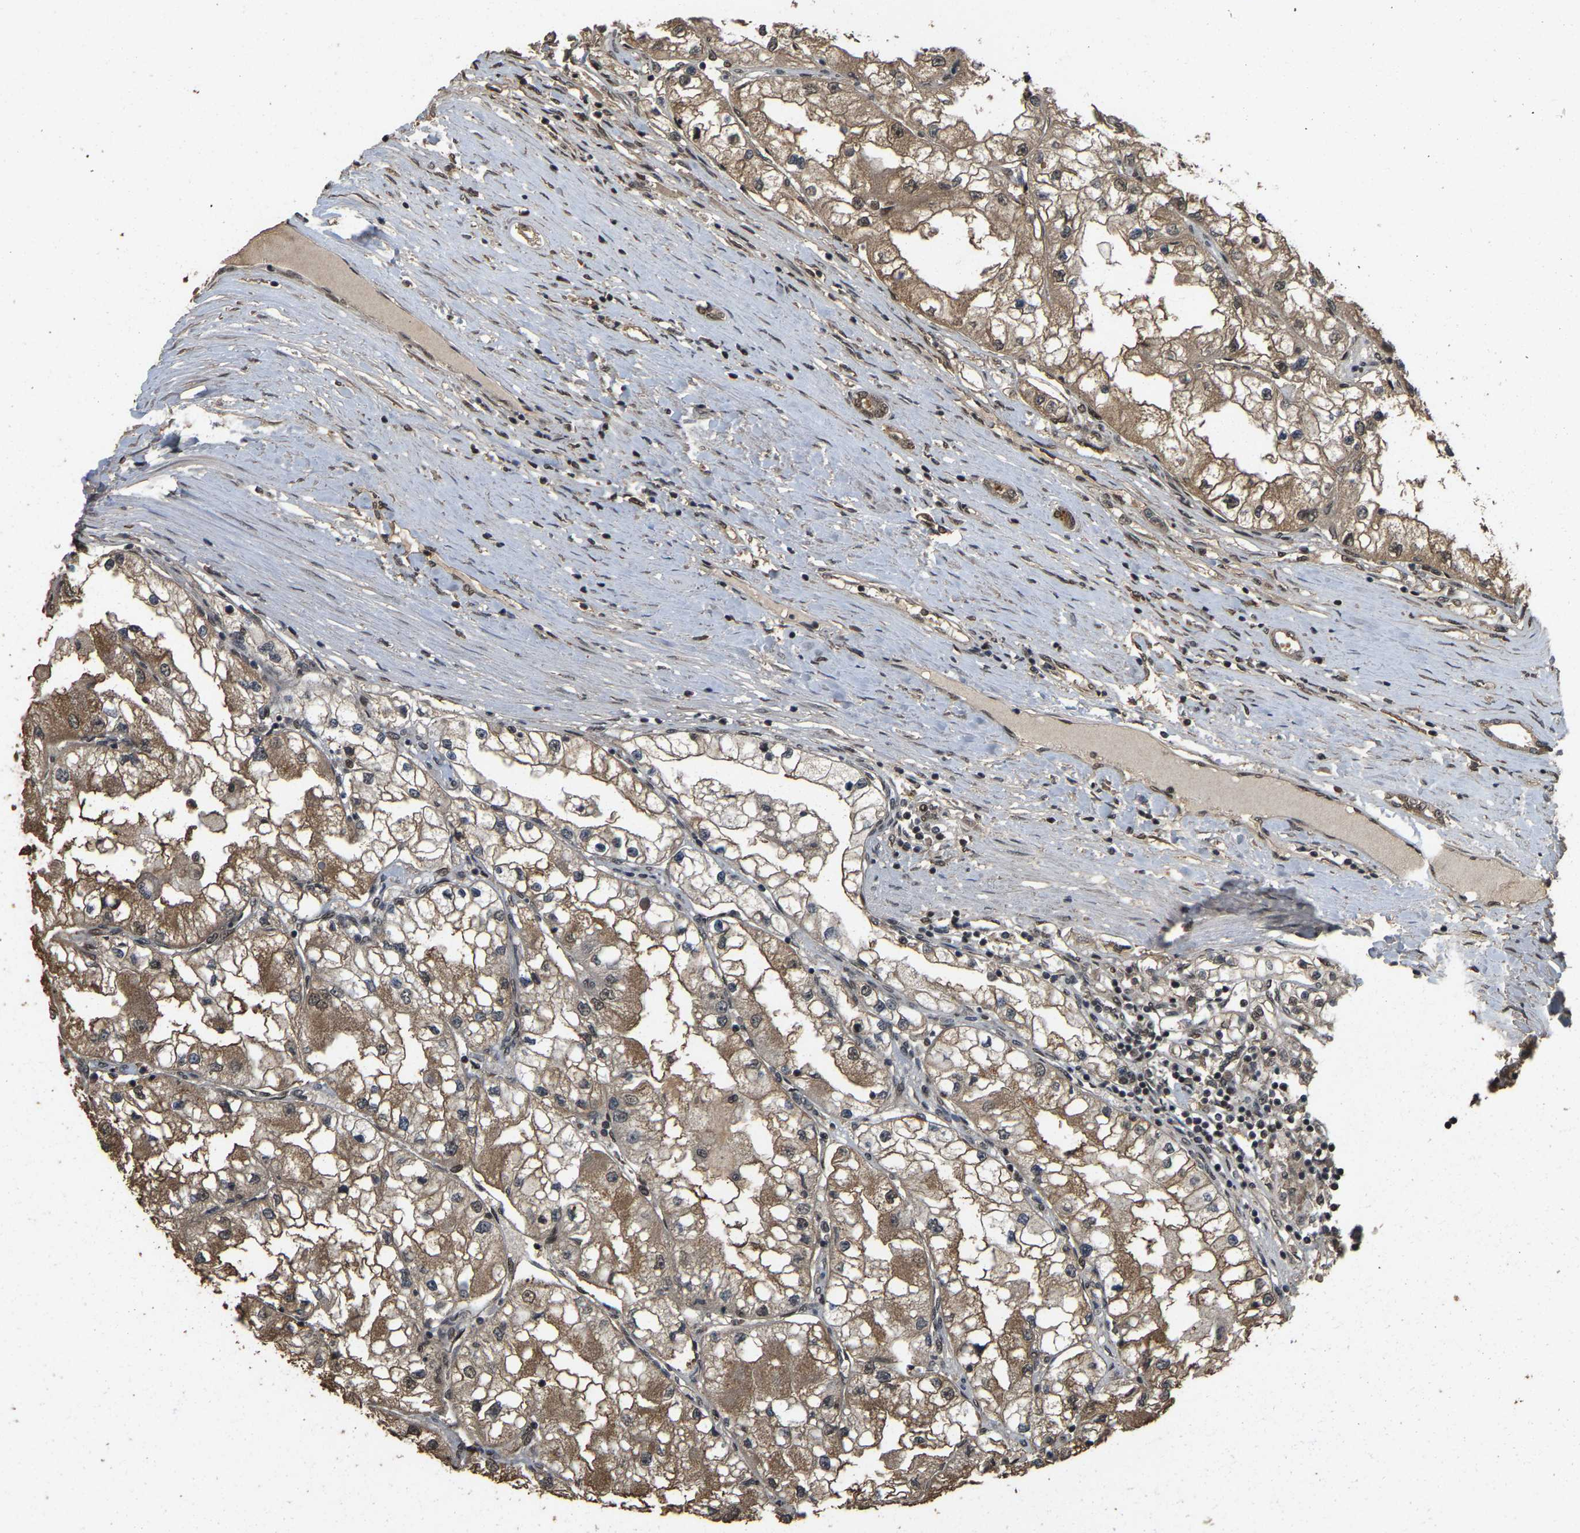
{"staining": {"intensity": "moderate", "quantity": ">75%", "location": "cytoplasmic/membranous"}, "tissue": "renal cancer", "cell_type": "Tumor cells", "image_type": "cancer", "snomed": [{"axis": "morphology", "description": "Adenocarcinoma, NOS"}, {"axis": "topography", "description": "Kidney"}], "caption": "Brown immunohistochemical staining in human renal cancer (adenocarcinoma) displays moderate cytoplasmic/membranous expression in about >75% of tumor cells. (DAB (3,3'-diaminobenzidine) = brown stain, brightfield microscopy at high magnification).", "gene": "ARHGAP23", "patient": {"sex": "male", "age": 68}}